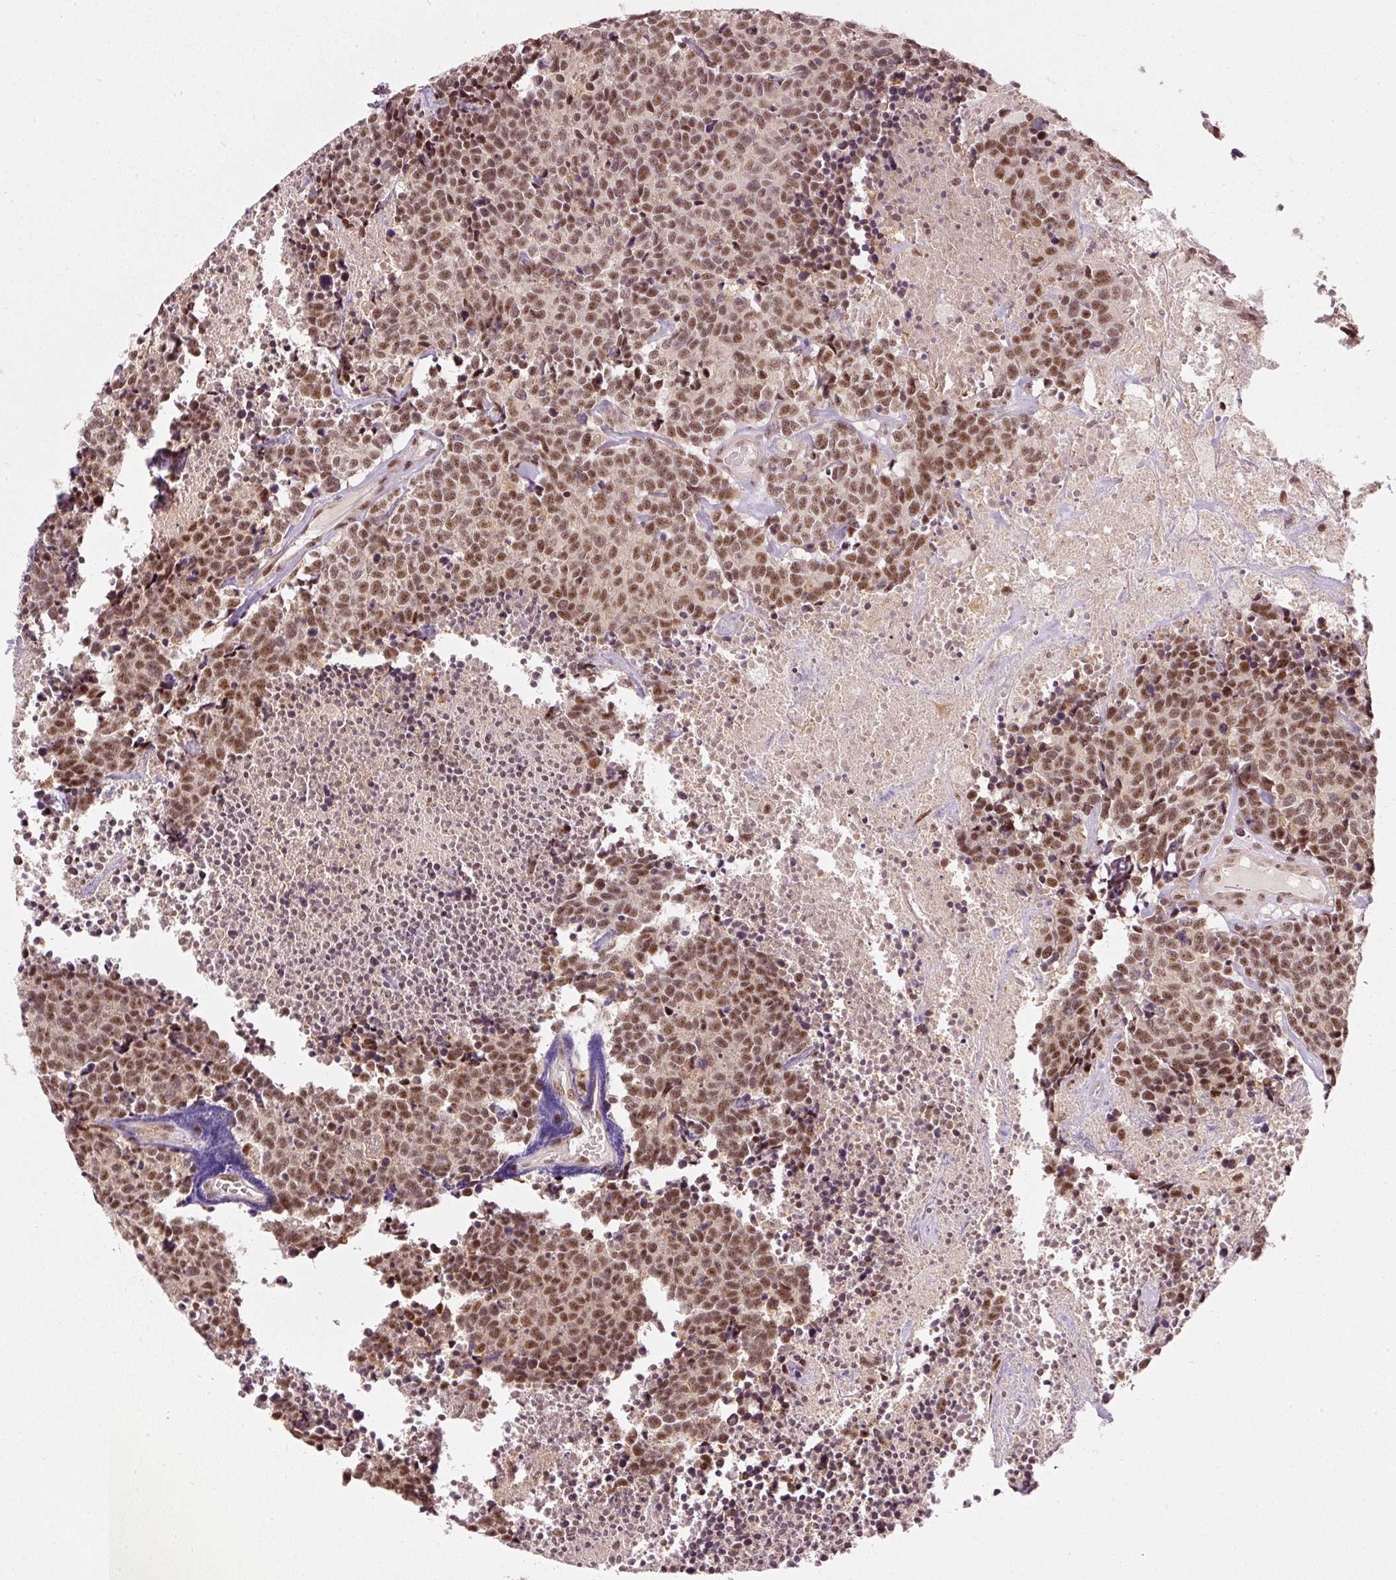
{"staining": {"intensity": "moderate", "quantity": ">75%", "location": "nuclear"}, "tissue": "carcinoid", "cell_type": "Tumor cells", "image_type": "cancer", "snomed": [{"axis": "morphology", "description": "Carcinoid, malignant, NOS"}, {"axis": "topography", "description": "Skin"}], "caption": "This is an image of IHC staining of carcinoid, which shows moderate staining in the nuclear of tumor cells.", "gene": "THOC6", "patient": {"sex": "female", "age": 79}}